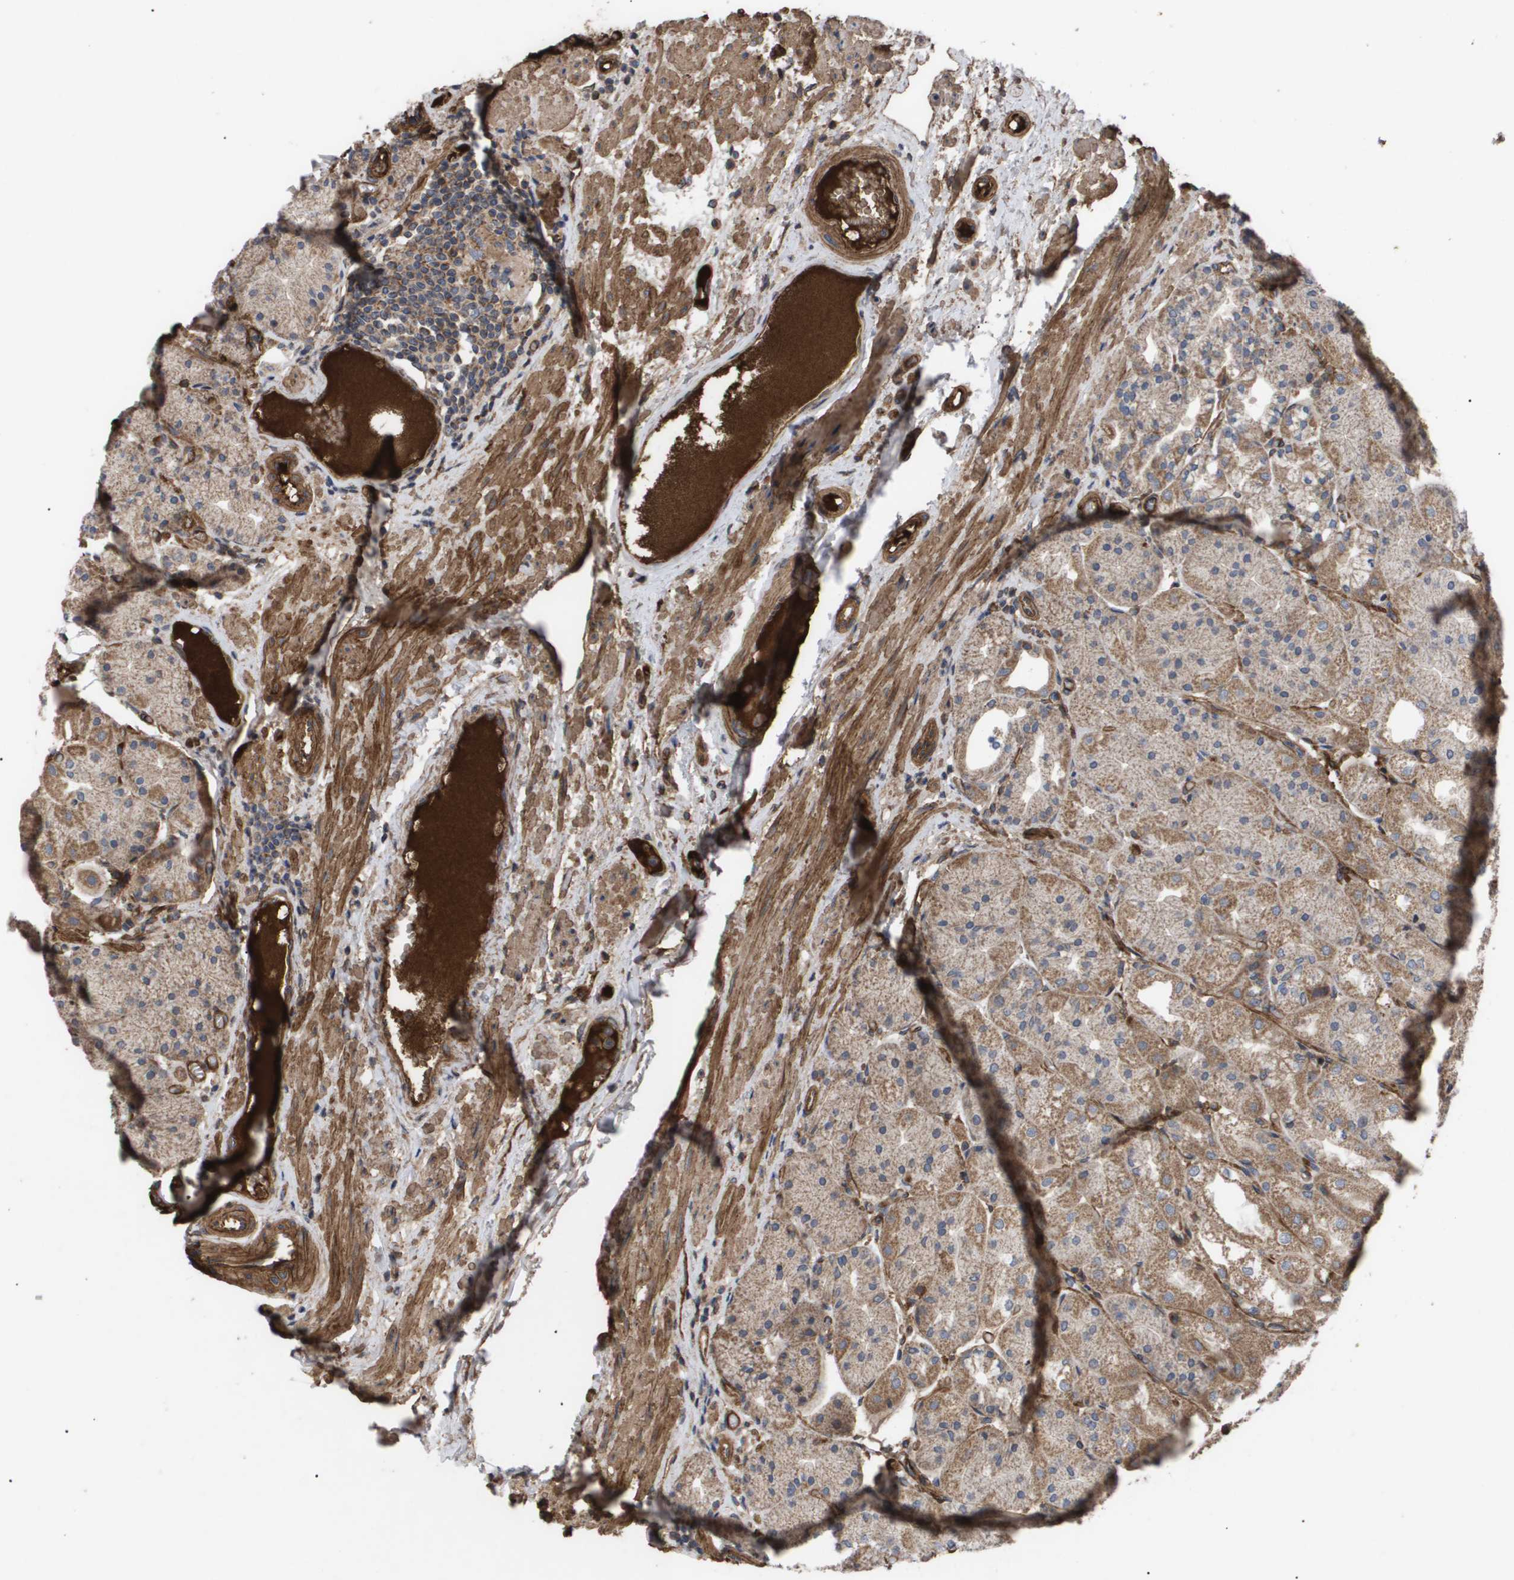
{"staining": {"intensity": "moderate", "quantity": ">75%", "location": "cytoplasmic/membranous"}, "tissue": "stomach", "cell_type": "Glandular cells", "image_type": "normal", "snomed": [{"axis": "morphology", "description": "Normal tissue, NOS"}, {"axis": "topography", "description": "Stomach, upper"}], "caption": "Immunohistochemical staining of benign stomach demonstrates >75% levels of moderate cytoplasmic/membranous protein staining in approximately >75% of glandular cells. The staining is performed using DAB brown chromogen to label protein expression. The nuclei are counter-stained blue using hematoxylin.", "gene": "TNS1", "patient": {"sex": "male", "age": 72}}